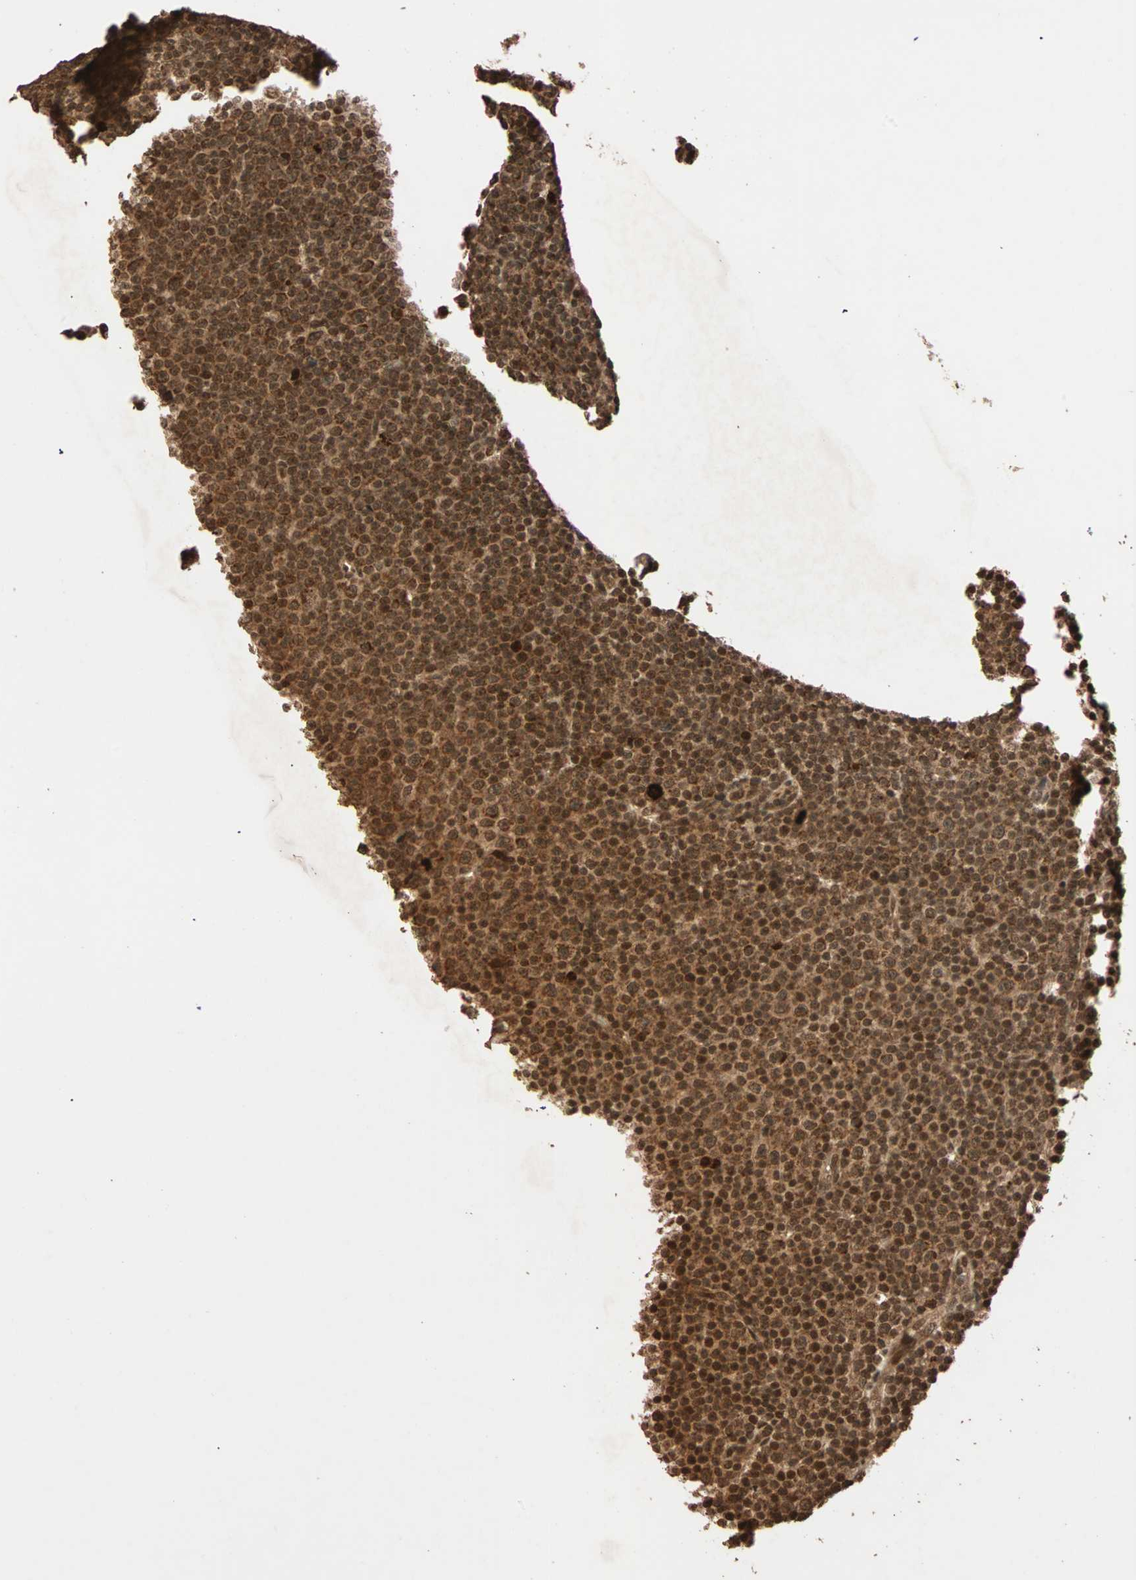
{"staining": {"intensity": "strong", "quantity": ">75%", "location": "nuclear"}, "tissue": "lymphoma", "cell_type": "Tumor cells", "image_type": "cancer", "snomed": [{"axis": "morphology", "description": "Malignant lymphoma, non-Hodgkin's type, Low grade"}, {"axis": "topography", "description": "Lymph node"}], "caption": "Protein expression analysis of lymphoma displays strong nuclear expression in about >75% of tumor cells.", "gene": "ALKBH5", "patient": {"sex": "female", "age": 67}}